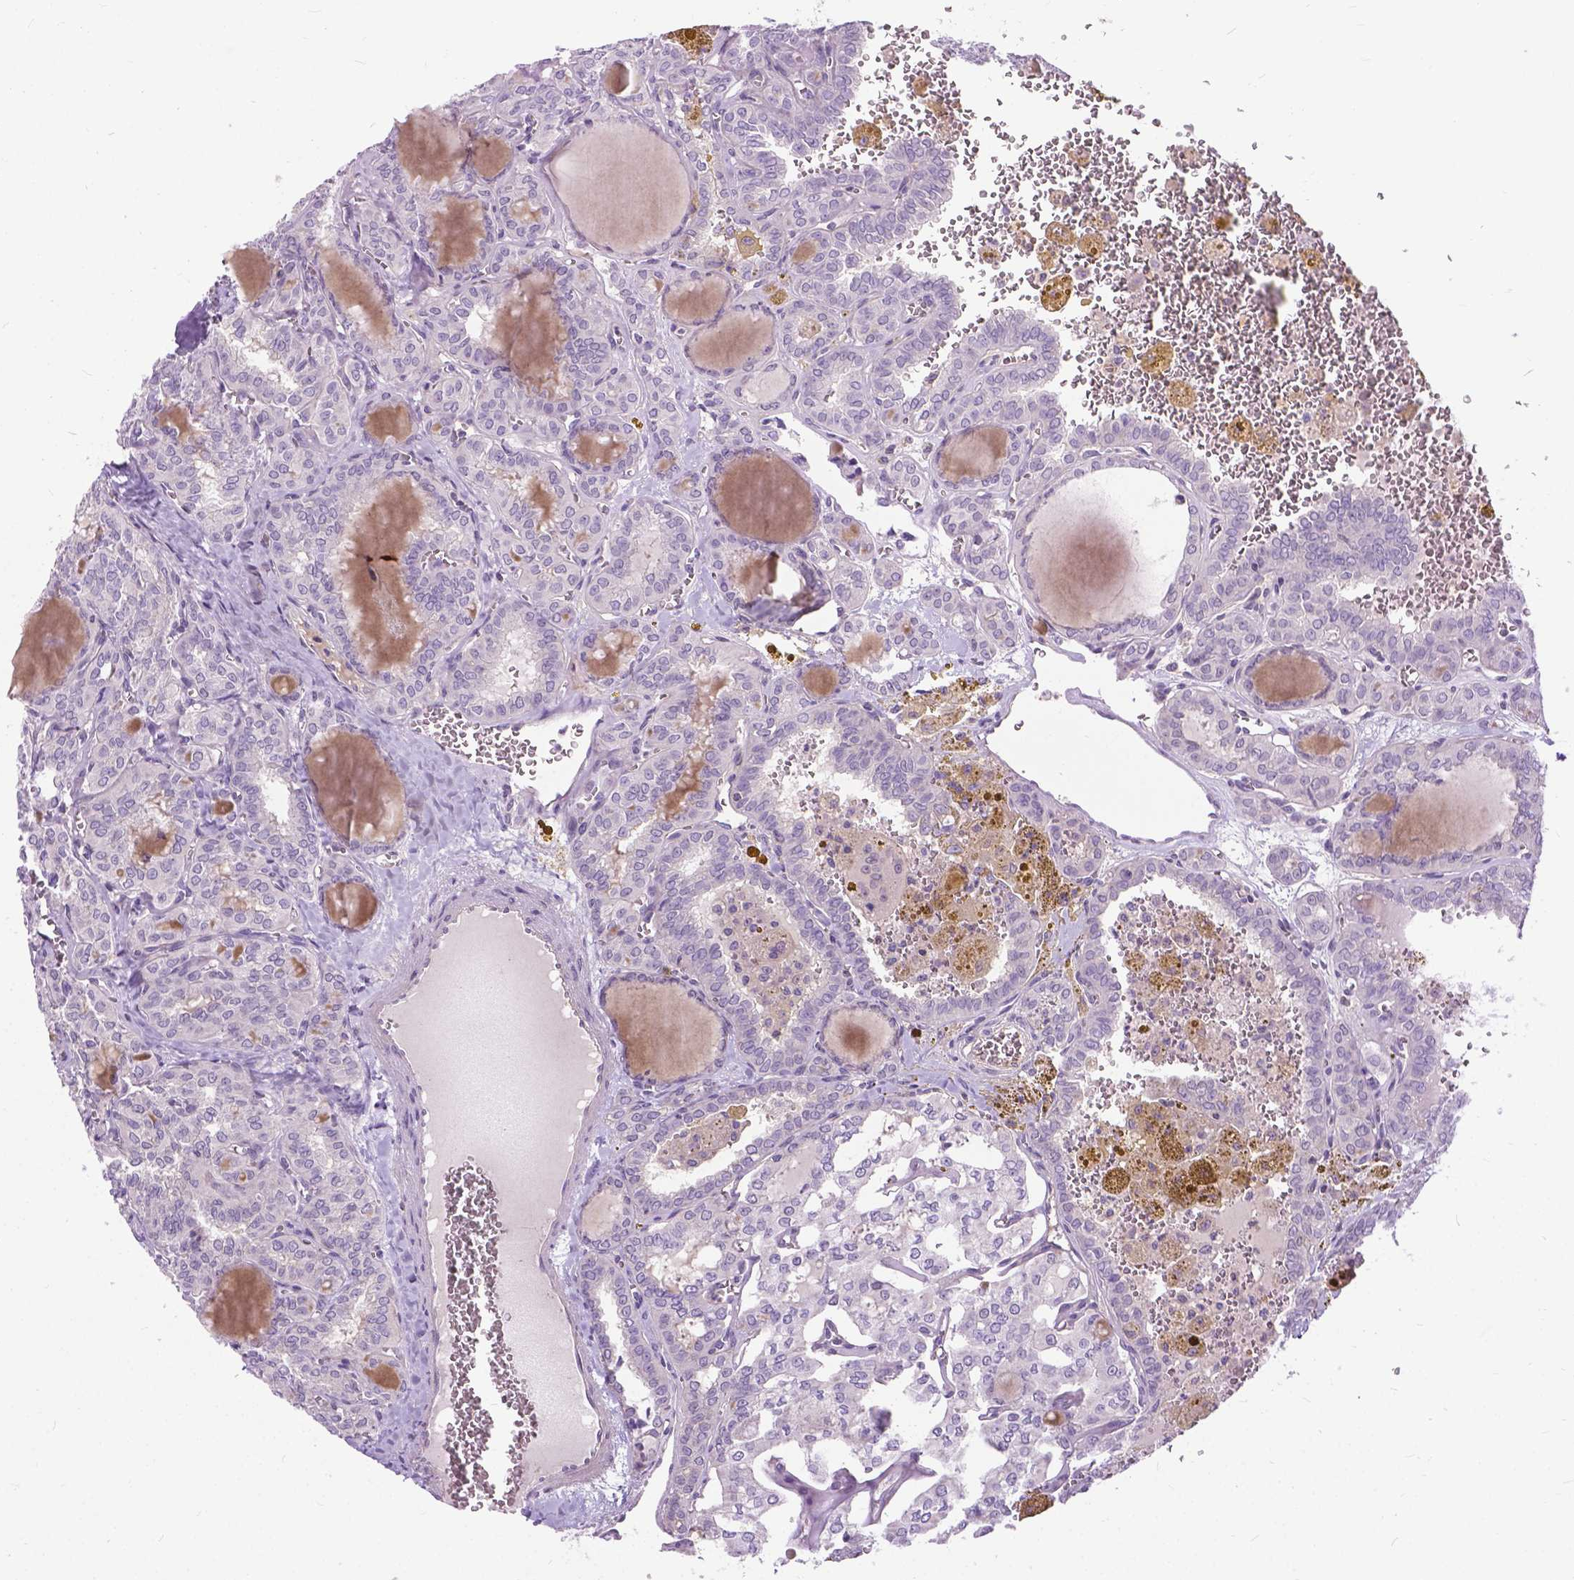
{"staining": {"intensity": "negative", "quantity": "none", "location": "none"}, "tissue": "thyroid cancer", "cell_type": "Tumor cells", "image_type": "cancer", "snomed": [{"axis": "morphology", "description": "Papillary adenocarcinoma, NOS"}, {"axis": "topography", "description": "Thyroid gland"}], "caption": "An image of human thyroid cancer (papillary adenocarcinoma) is negative for staining in tumor cells. (Stains: DAB (3,3'-diaminobenzidine) immunohistochemistry (IHC) with hematoxylin counter stain, Microscopy: brightfield microscopy at high magnification).", "gene": "JAK3", "patient": {"sex": "female", "age": 41}}